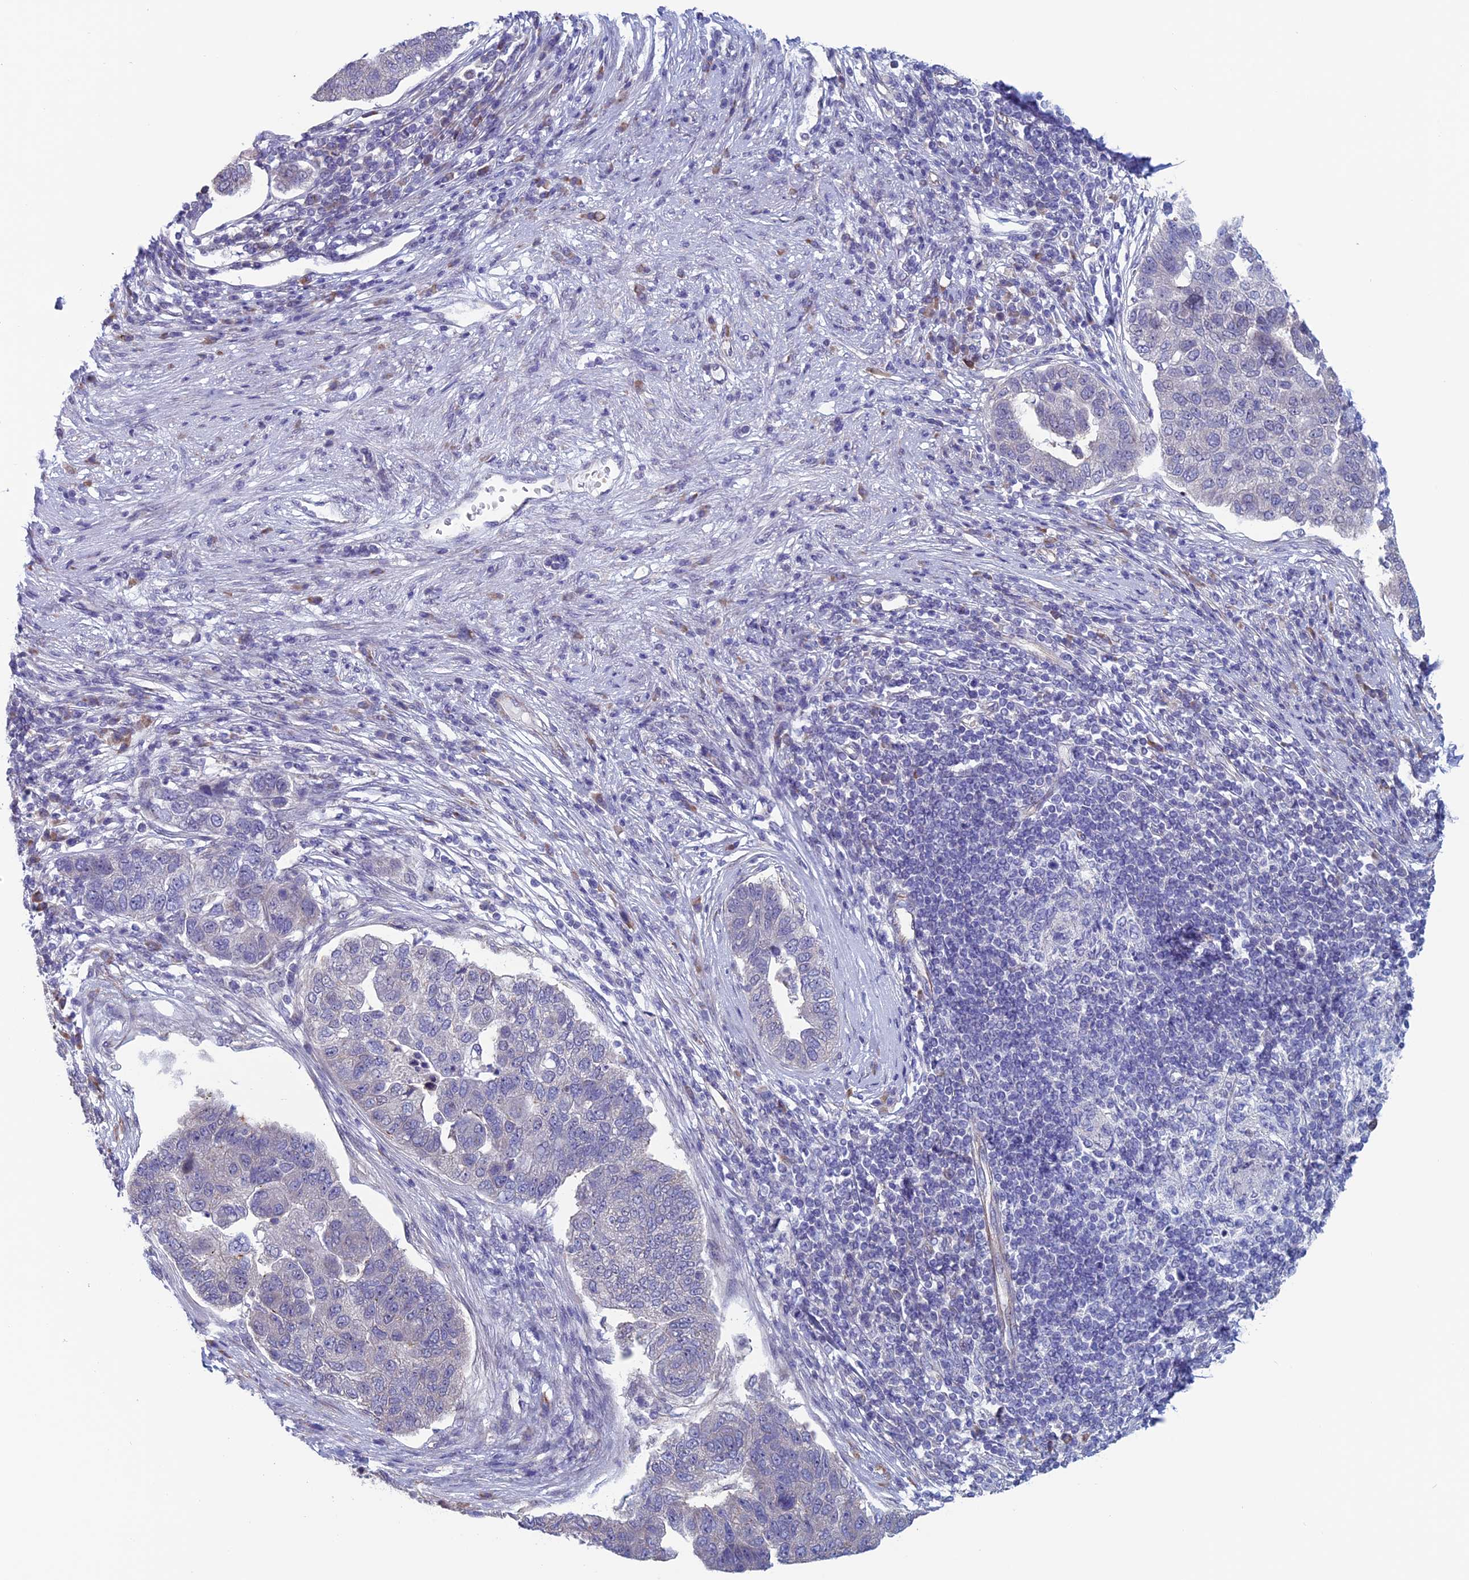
{"staining": {"intensity": "negative", "quantity": "none", "location": "none"}, "tissue": "pancreatic cancer", "cell_type": "Tumor cells", "image_type": "cancer", "snomed": [{"axis": "morphology", "description": "Adenocarcinoma, NOS"}, {"axis": "topography", "description": "Pancreas"}], "caption": "A high-resolution micrograph shows immunohistochemistry (IHC) staining of adenocarcinoma (pancreatic), which shows no significant positivity in tumor cells. (DAB (3,3'-diaminobenzidine) IHC with hematoxylin counter stain).", "gene": "BCL2L10", "patient": {"sex": "female", "age": 61}}